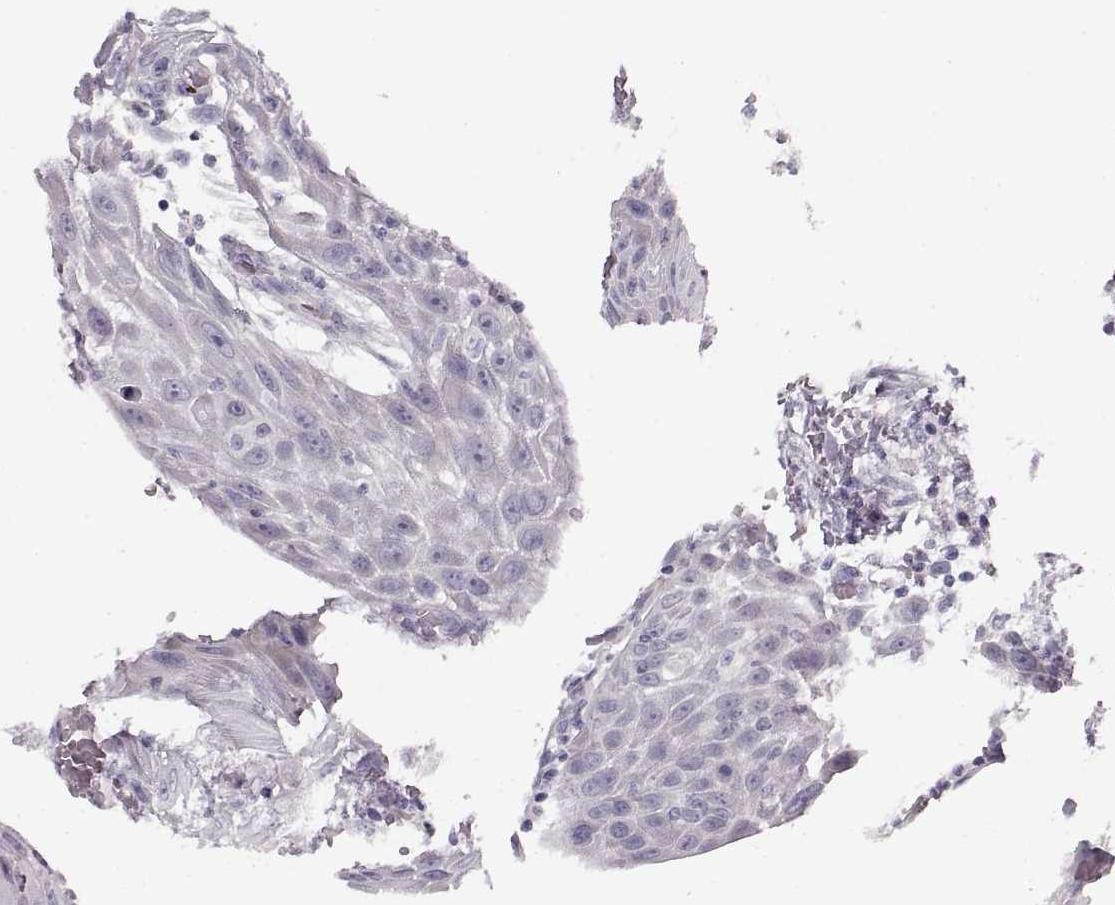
{"staining": {"intensity": "negative", "quantity": "none", "location": "none"}, "tissue": "head and neck cancer", "cell_type": "Tumor cells", "image_type": "cancer", "snomed": [{"axis": "morphology", "description": "Squamous cell carcinoma, NOS"}, {"axis": "topography", "description": "Head-Neck"}], "caption": "Human head and neck cancer stained for a protein using IHC reveals no positivity in tumor cells.", "gene": "CNTN1", "patient": {"sex": "male", "age": 69}}